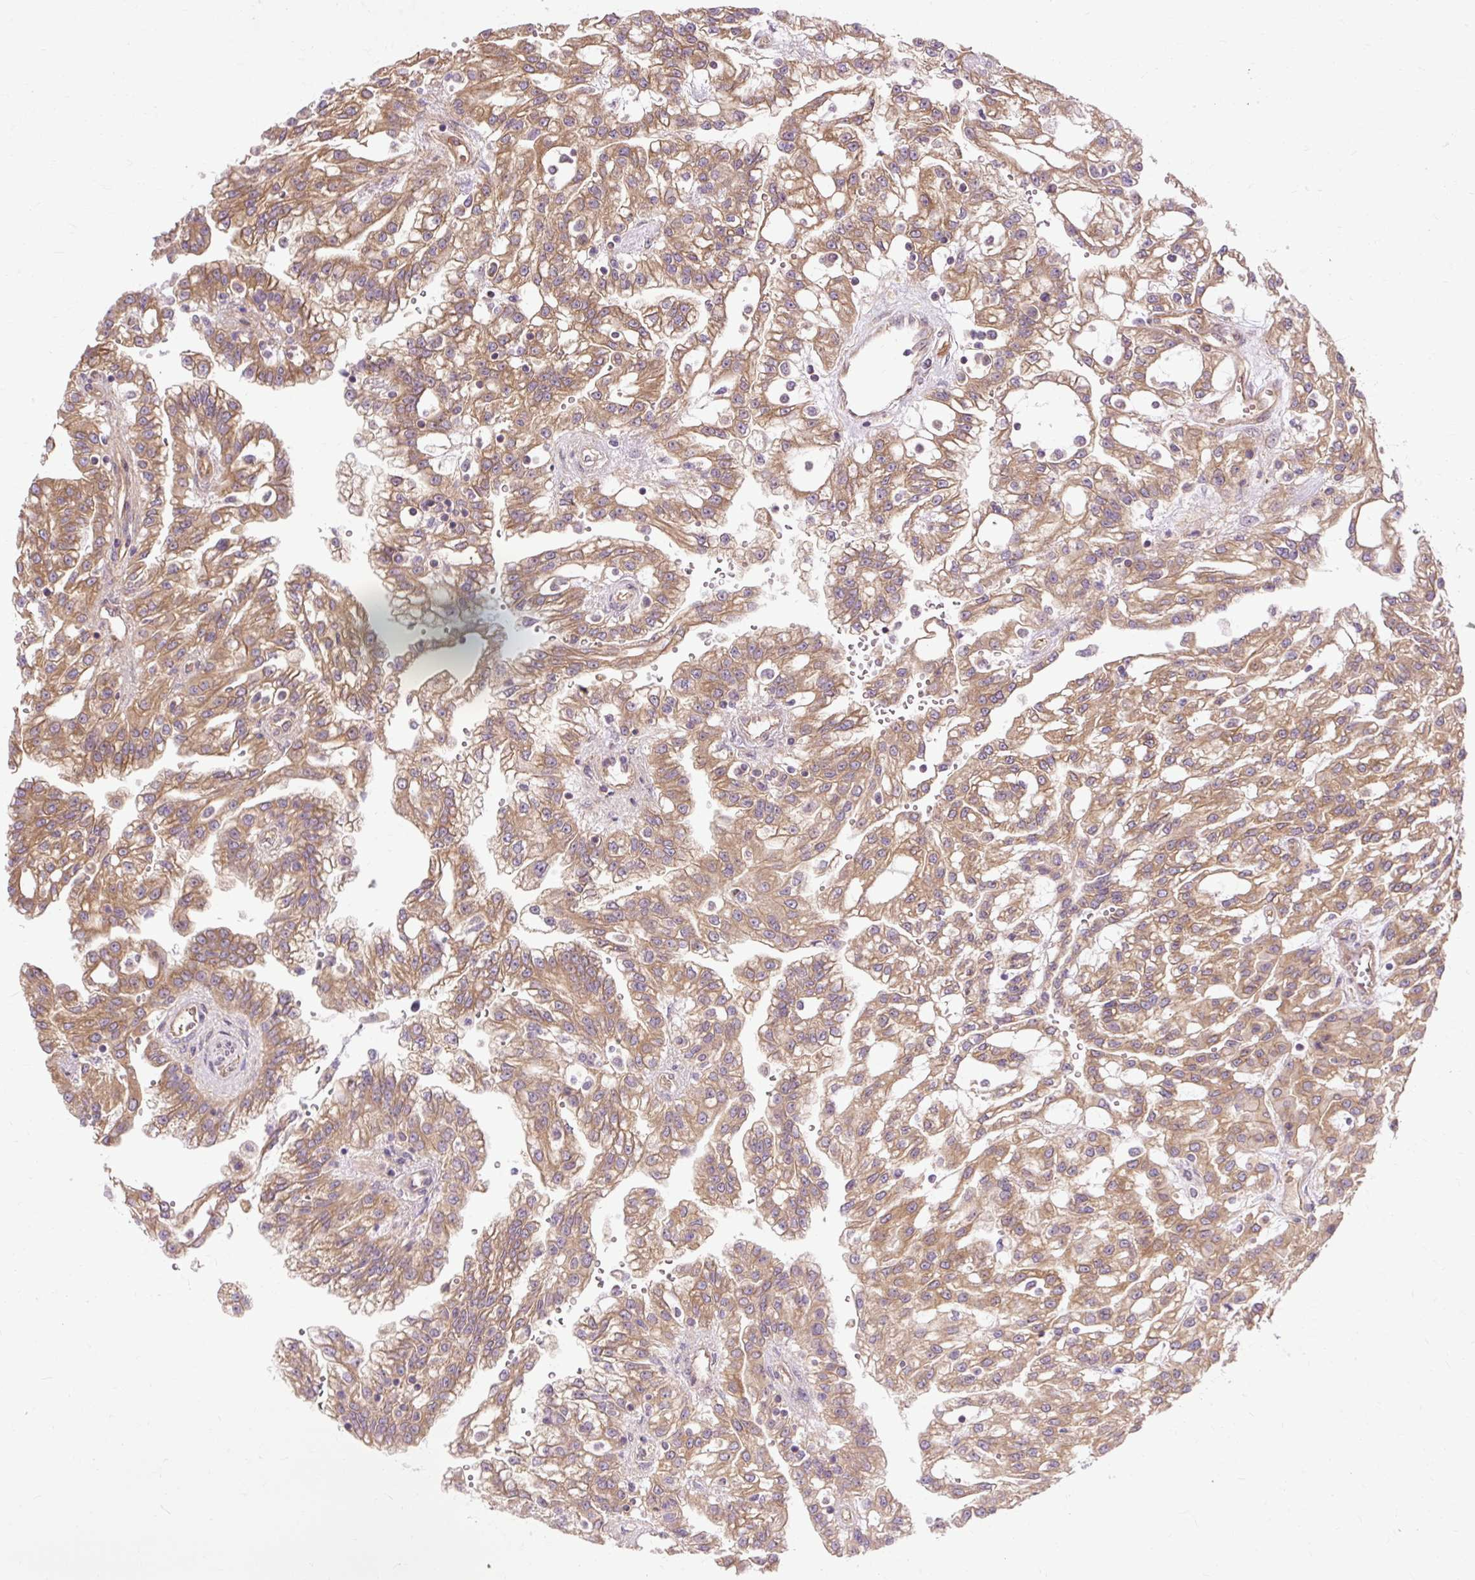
{"staining": {"intensity": "moderate", "quantity": ">75%", "location": "cytoplasmic/membranous"}, "tissue": "renal cancer", "cell_type": "Tumor cells", "image_type": "cancer", "snomed": [{"axis": "morphology", "description": "Adenocarcinoma, NOS"}, {"axis": "topography", "description": "Kidney"}], "caption": "Brown immunohistochemical staining in renal cancer displays moderate cytoplasmic/membranous staining in approximately >75% of tumor cells.", "gene": "CCDC93", "patient": {"sex": "male", "age": 63}}